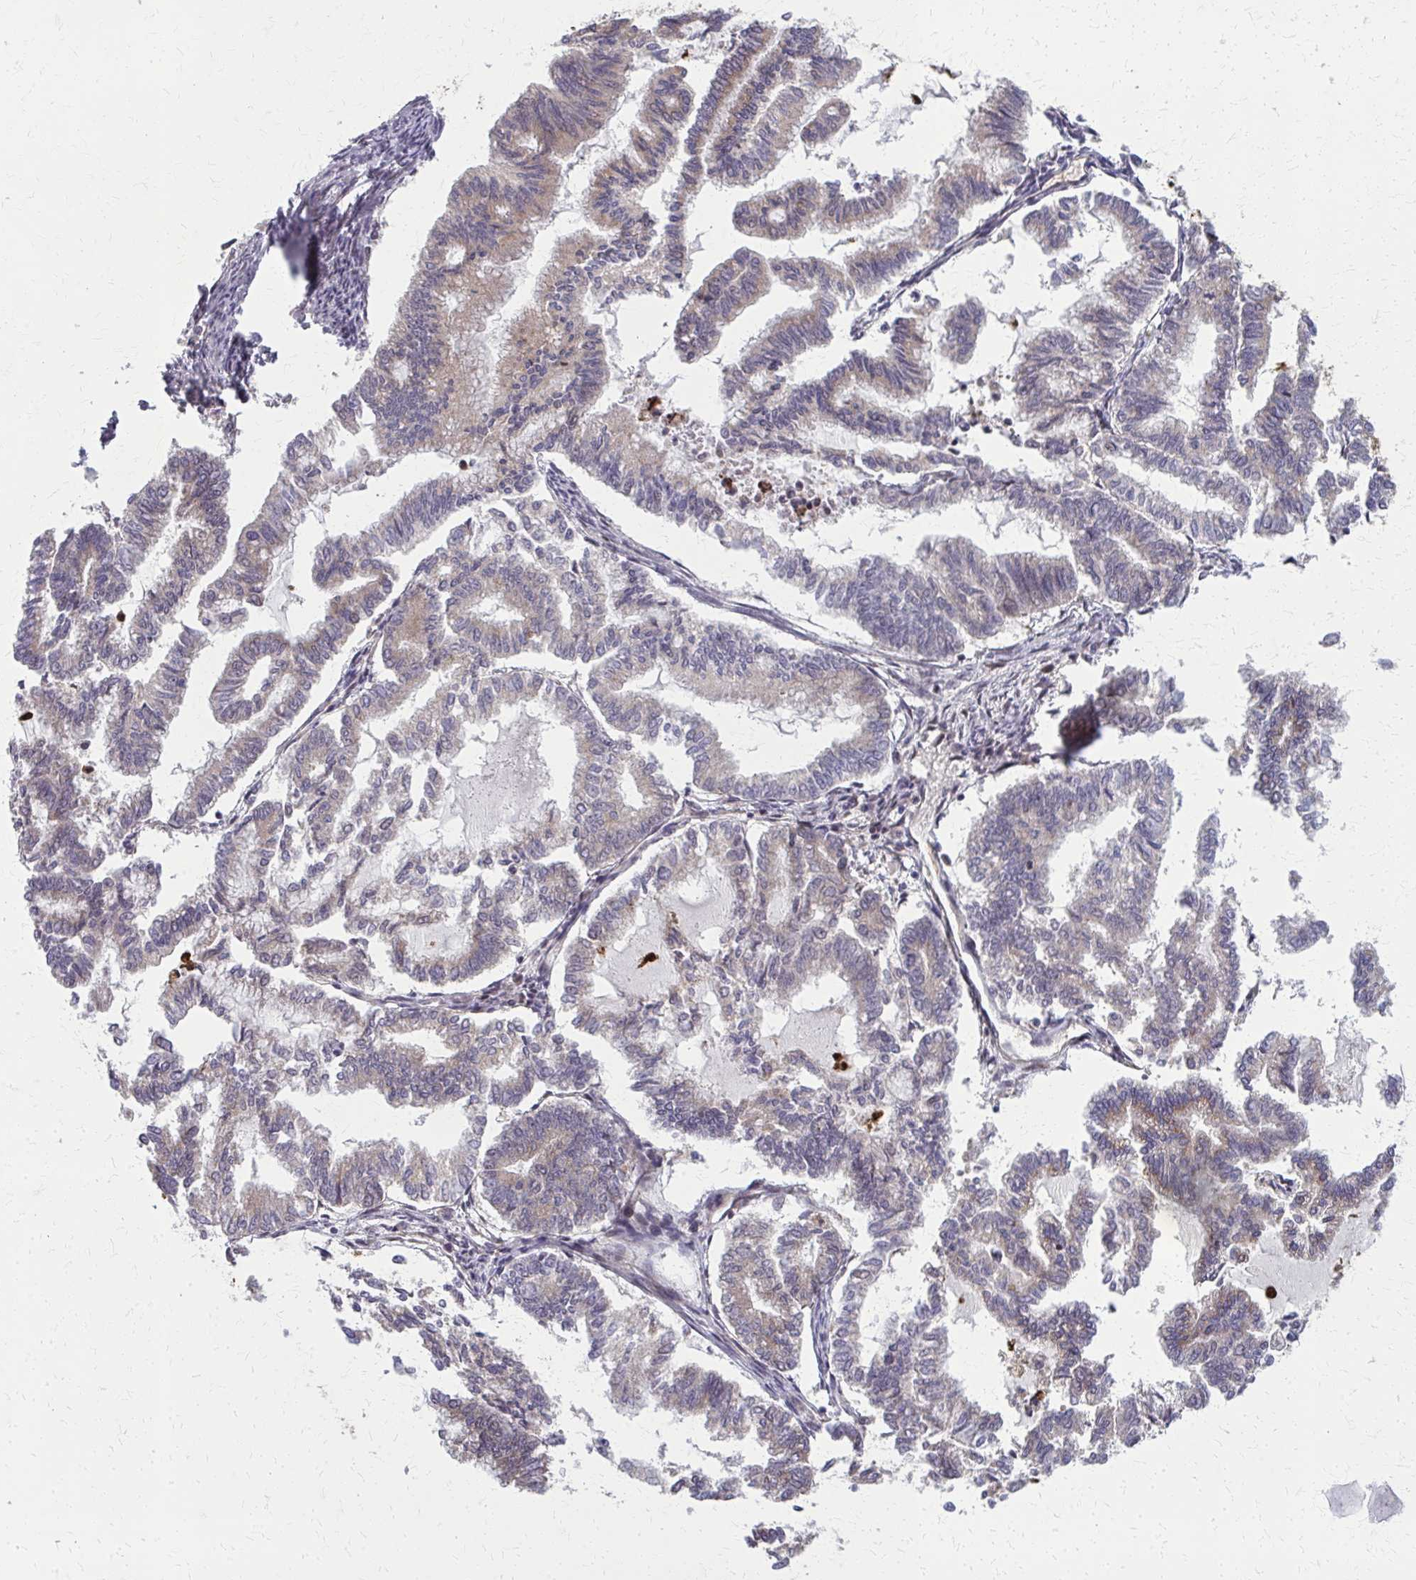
{"staining": {"intensity": "weak", "quantity": "<25%", "location": "cytoplasmic/membranous"}, "tissue": "endometrial cancer", "cell_type": "Tumor cells", "image_type": "cancer", "snomed": [{"axis": "morphology", "description": "Adenocarcinoma, NOS"}, {"axis": "topography", "description": "Endometrium"}], "caption": "Image shows no protein expression in tumor cells of adenocarcinoma (endometrial) tissue. (DAB (3,3'-diaminobenzidine) IHC with hematoxylin counter stain).", "gene": "MCCC1", "patient": {"sex": "female", "age": 79}}